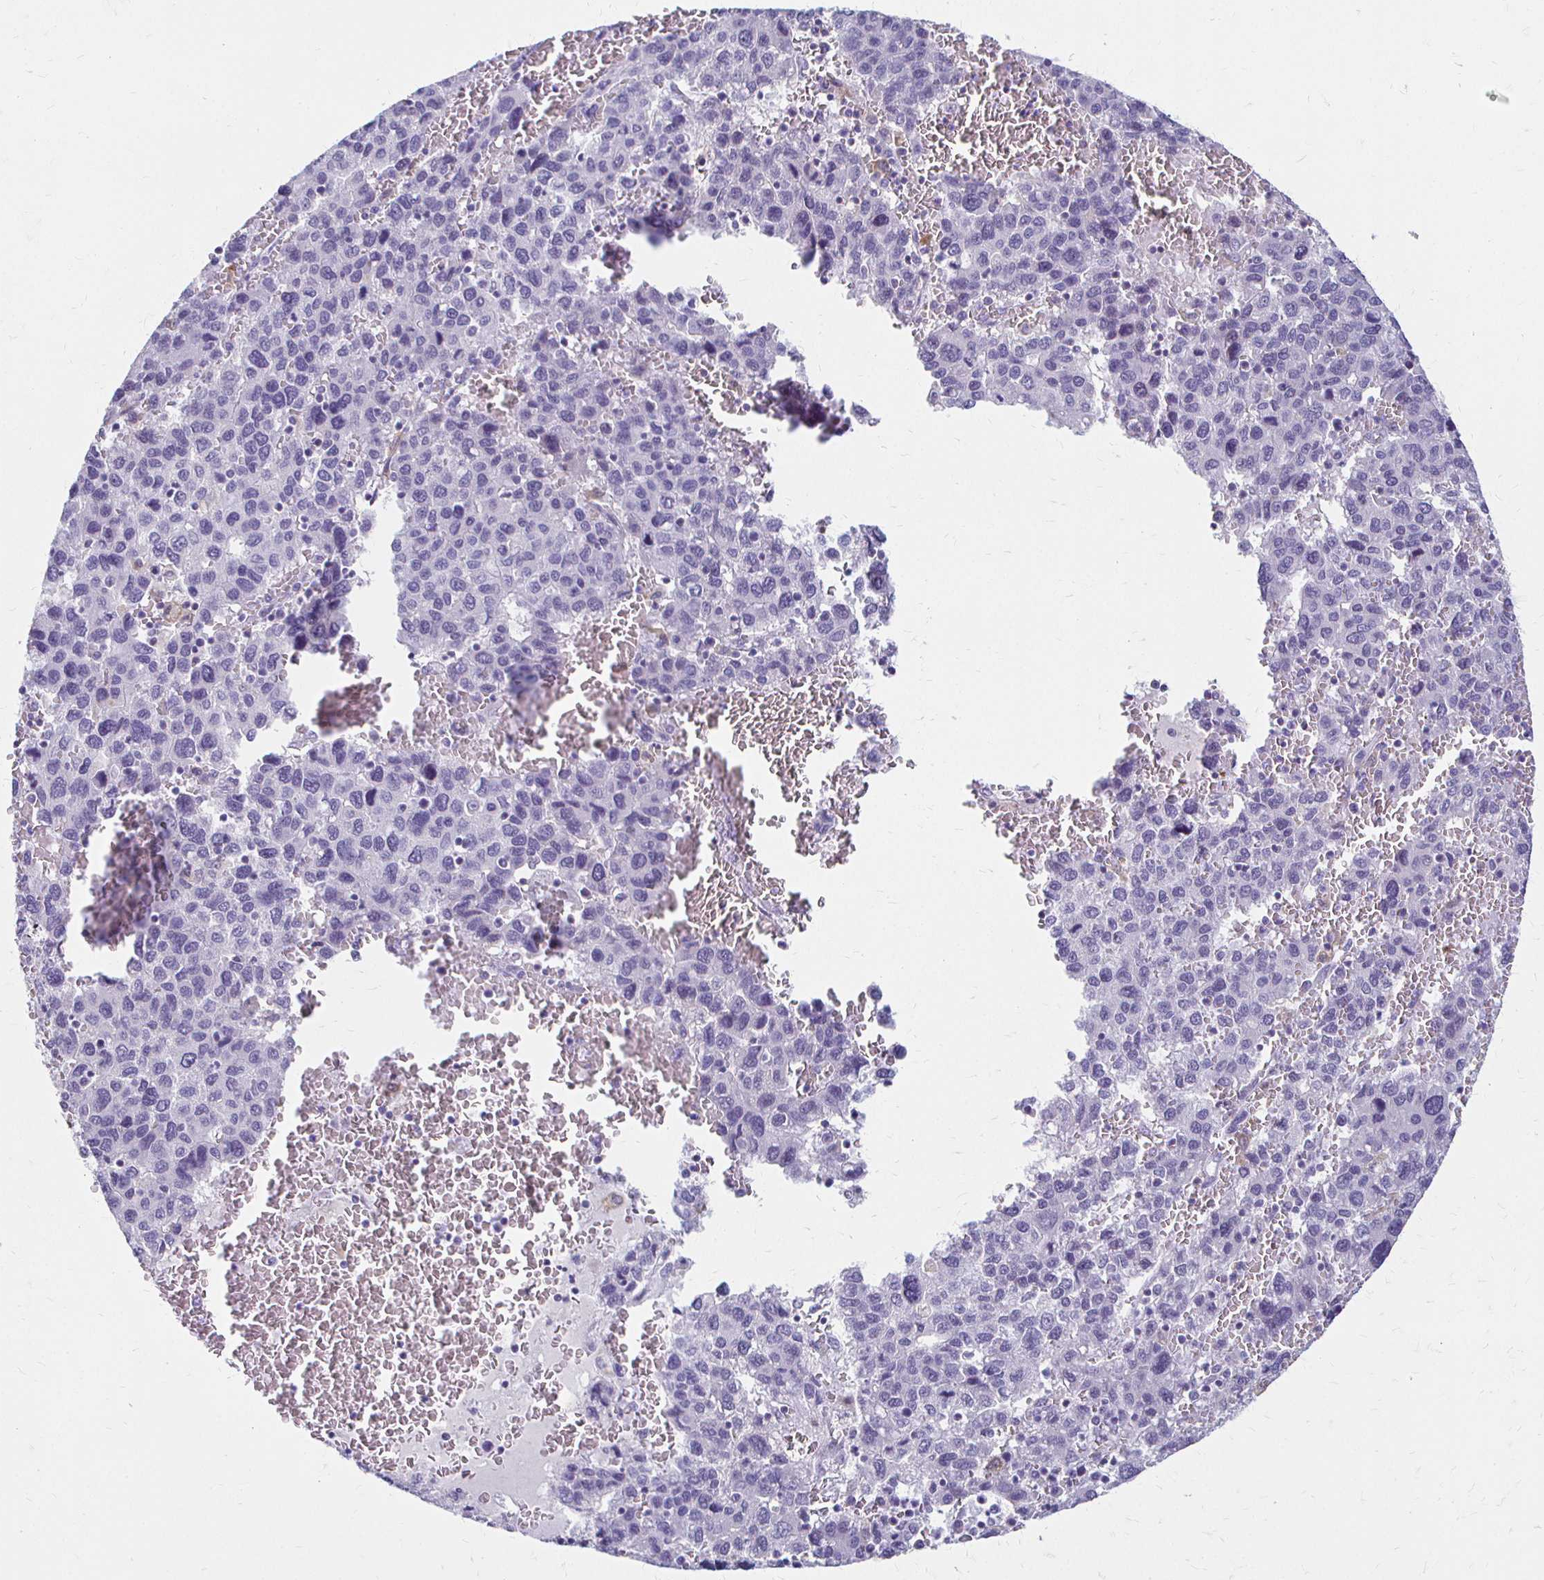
{"staining": {"intensity": "negative", "quantity": "none", "location": "none"}, "tissue": "liver cancer", "cell_type": "Tumor cells", "image_type": "cancer", "snomed": [{"axis": "morphology", "description": "Carcinoma, Hepatocellular, NOS"}, {"axis": "topography", "description": "Liver"}], "caption": "An immunohistochemistry (IHC) micrograph of liver cancer is shown. There is no staining in tumor cells of liver cancer. (DAB (3,3'-diaminobenzidine) immunohistochemistry visualized using brightfield microscopy, high magnification).", "gene": "ACP5", "patient": {"sex": "male", "age": 69}}